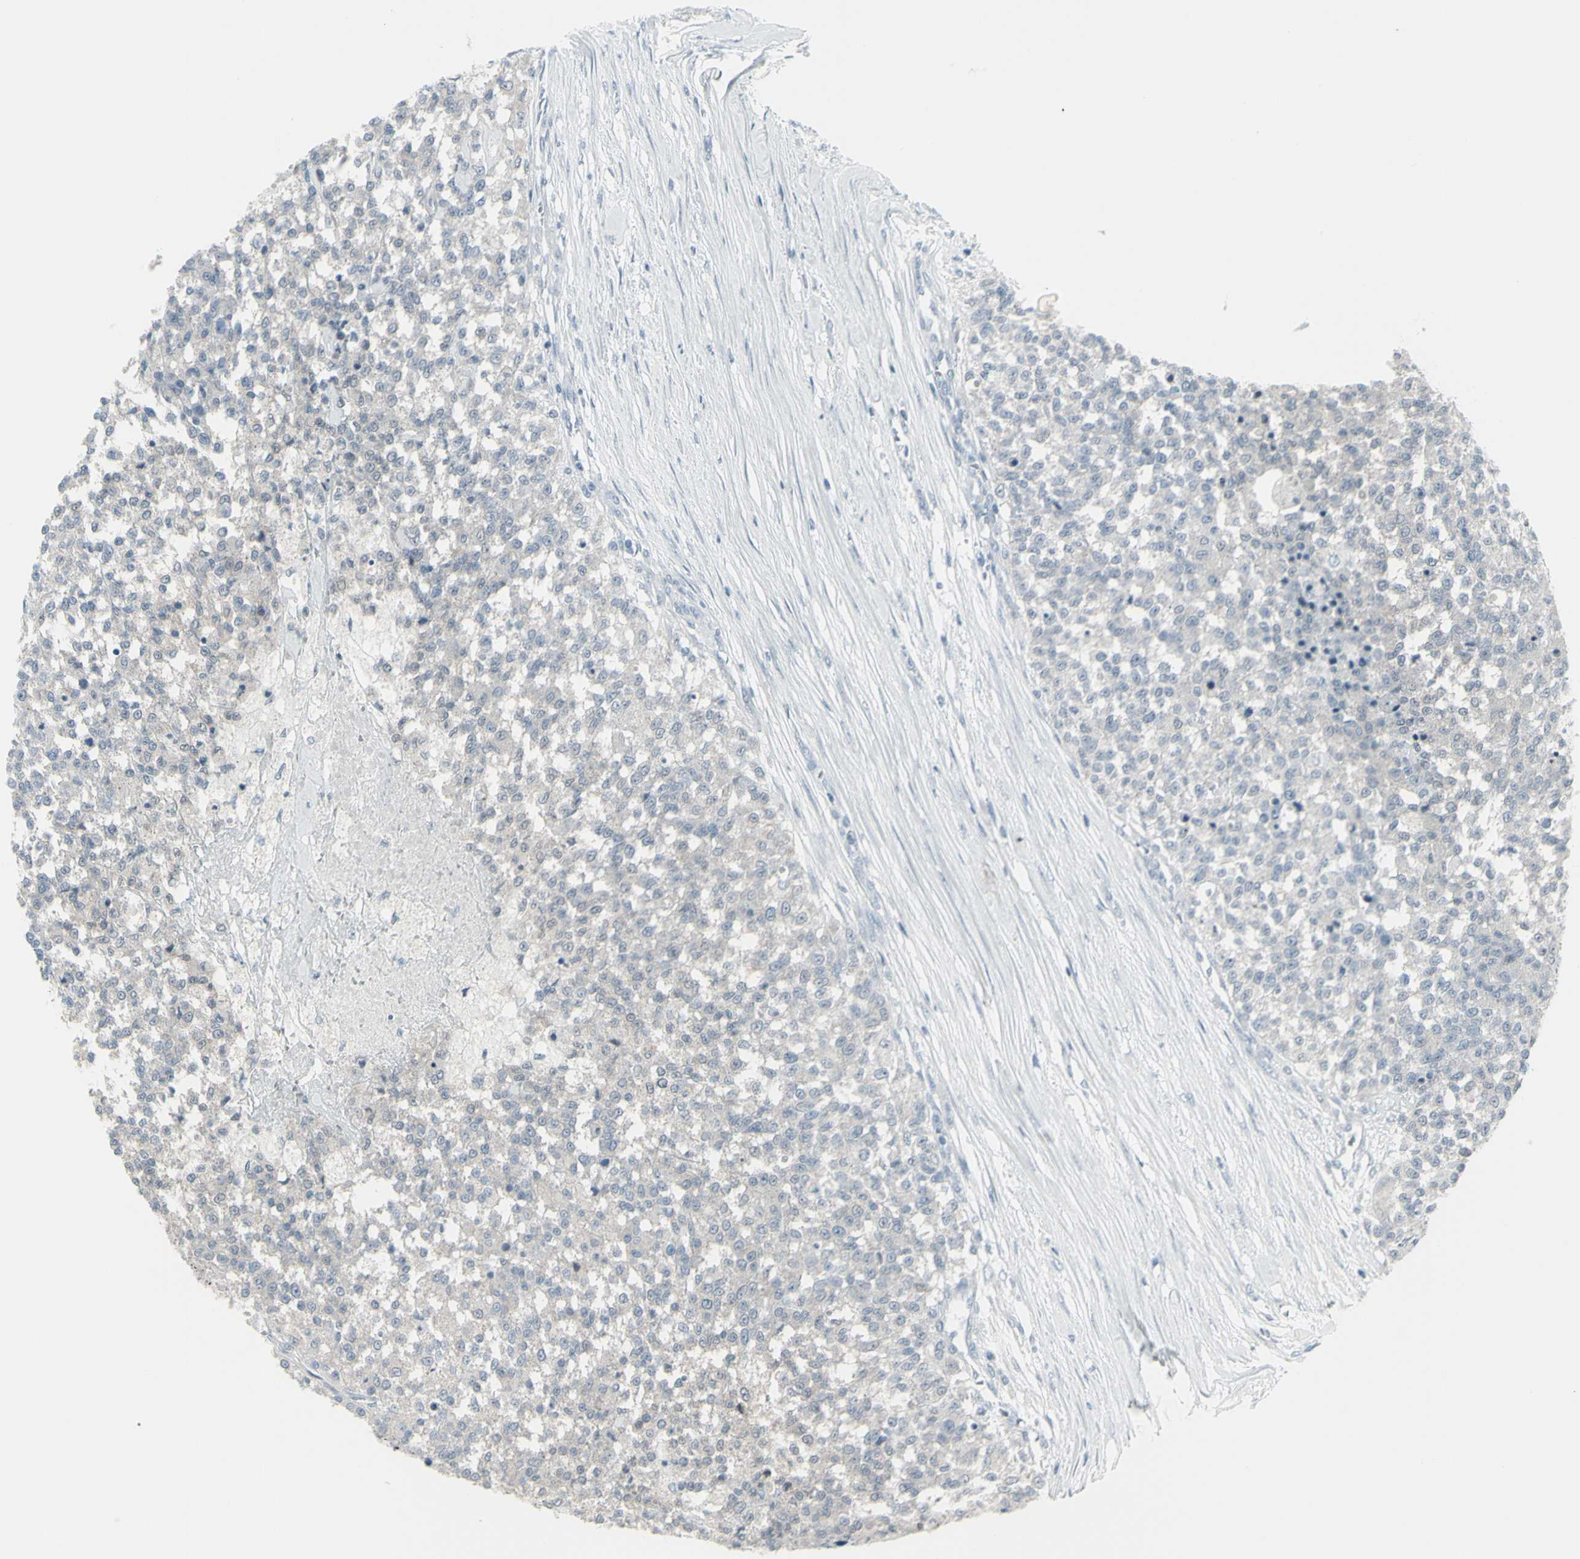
{"staining": {"intensity": "negative", "quantity": "none", "location": "none"}, "tissue": "testis cancer", "cell_type": "Tumor cells", "image_type": "cancer", "snomed": [{"axis": "morphology", "description": "Seminoma, NOS"}, {"axis": "topography", "description": "Testis"}], "caption": "DAB (3,3'-diaminobenzidine) immunohistochemical staining of testis cancer (seminoma) exhibits no significant staining in tumor cells.", "gene": "RAB3A", "patient": {"sex": "male", "age": 59}}